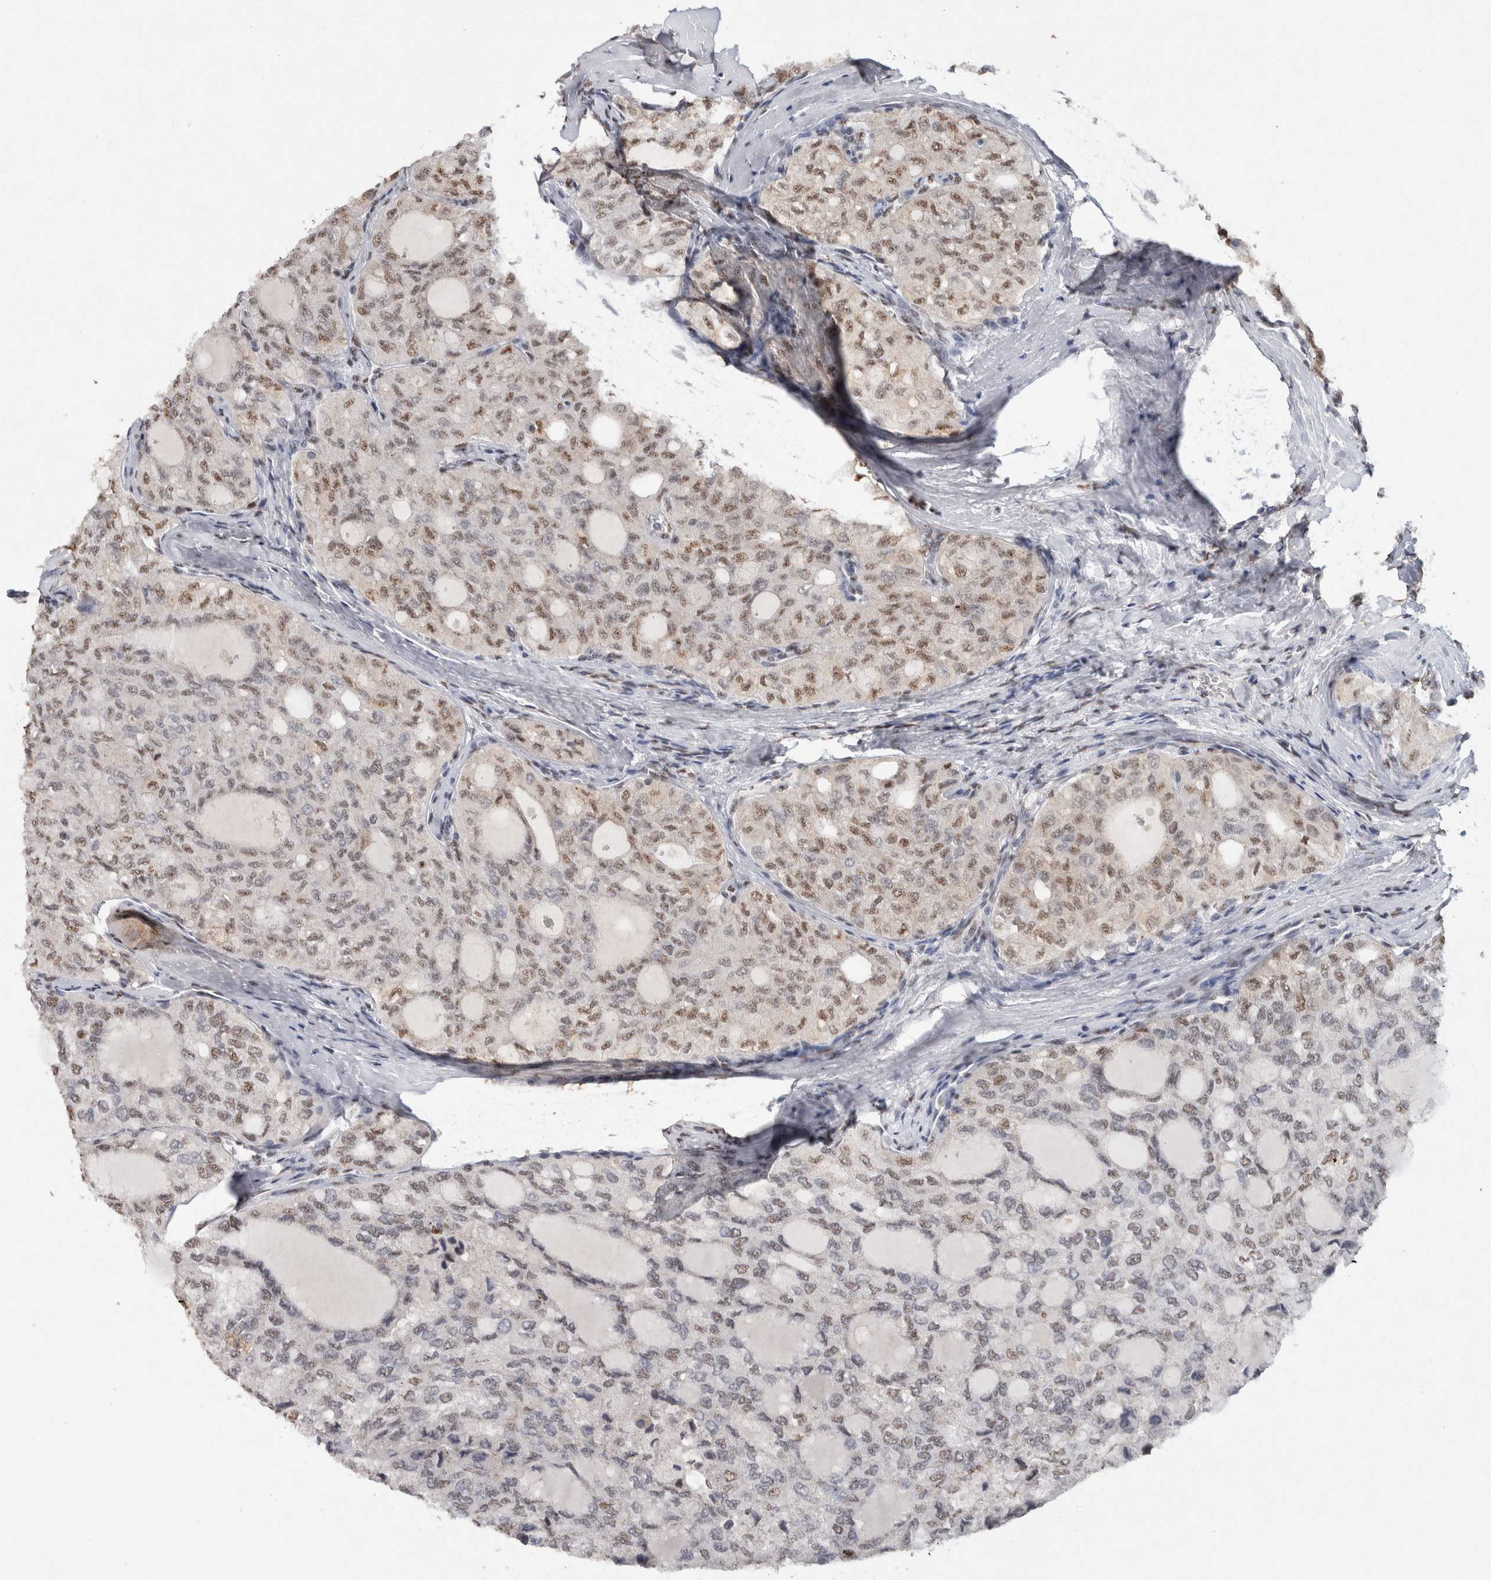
{"staining": {"intensity": "weak", "quantity": ">75%", "location": "nuclear"}, "tissue": "thyroid cancer", "cell_type": "Tumor cells", "image_type": "cancer", "snomed": [{"axis": "morphology", "description": "Follicular adenoma carcinoma, NOS"}, {"axis": "topography", "description": "Thyroid gland"}], "caption": "Thyroid cancer stained with DAB immunohistochemistry (IHC) displays low levels of weak nuclear positivity in about >75% of tumor cells.", "gene": "RPS6KA2", "patient": {"sex": "male", "age": 75}}